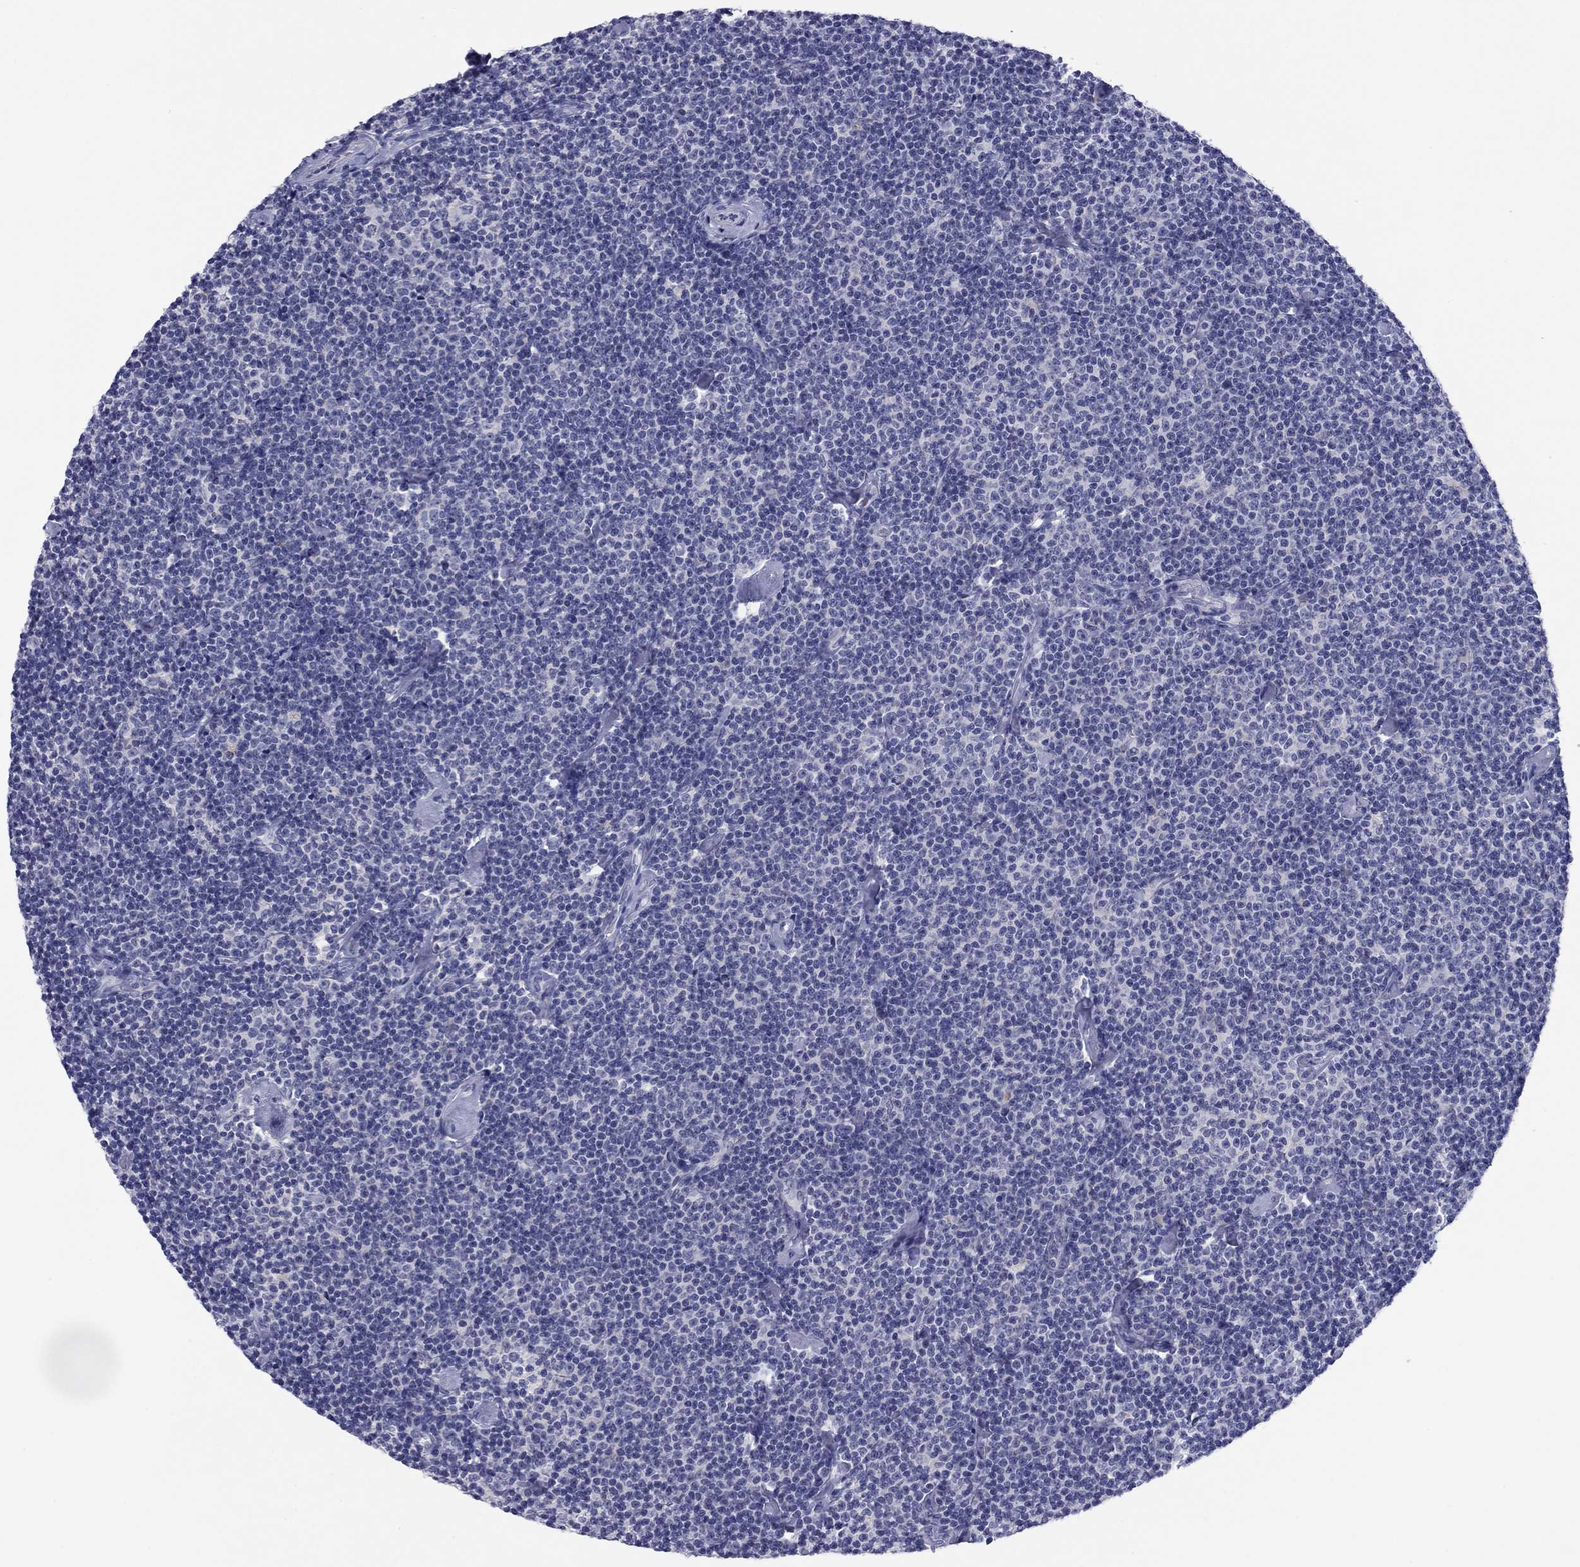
{"staining": {"intensity": "negative", "quantity": "none", "location": "none"}, "tissue": "lymphoma", "cell_type": "Tumor cells", "image_type": "cancer", "snomed": [{"axis": "morphology", "description": "Malignant lymphoma, non-Hodgkin's type, Low grade"}, {"axis": "topography", "description": "Lymph node"}], "caption": "A histopathology image of low-grade malignant lymphoma, non-Hodgkin's type stained for a protein exhibits no brown staining in tumor cells.", "gene": "TCFL5", "patient": {"sex": "male", "age": 81}}